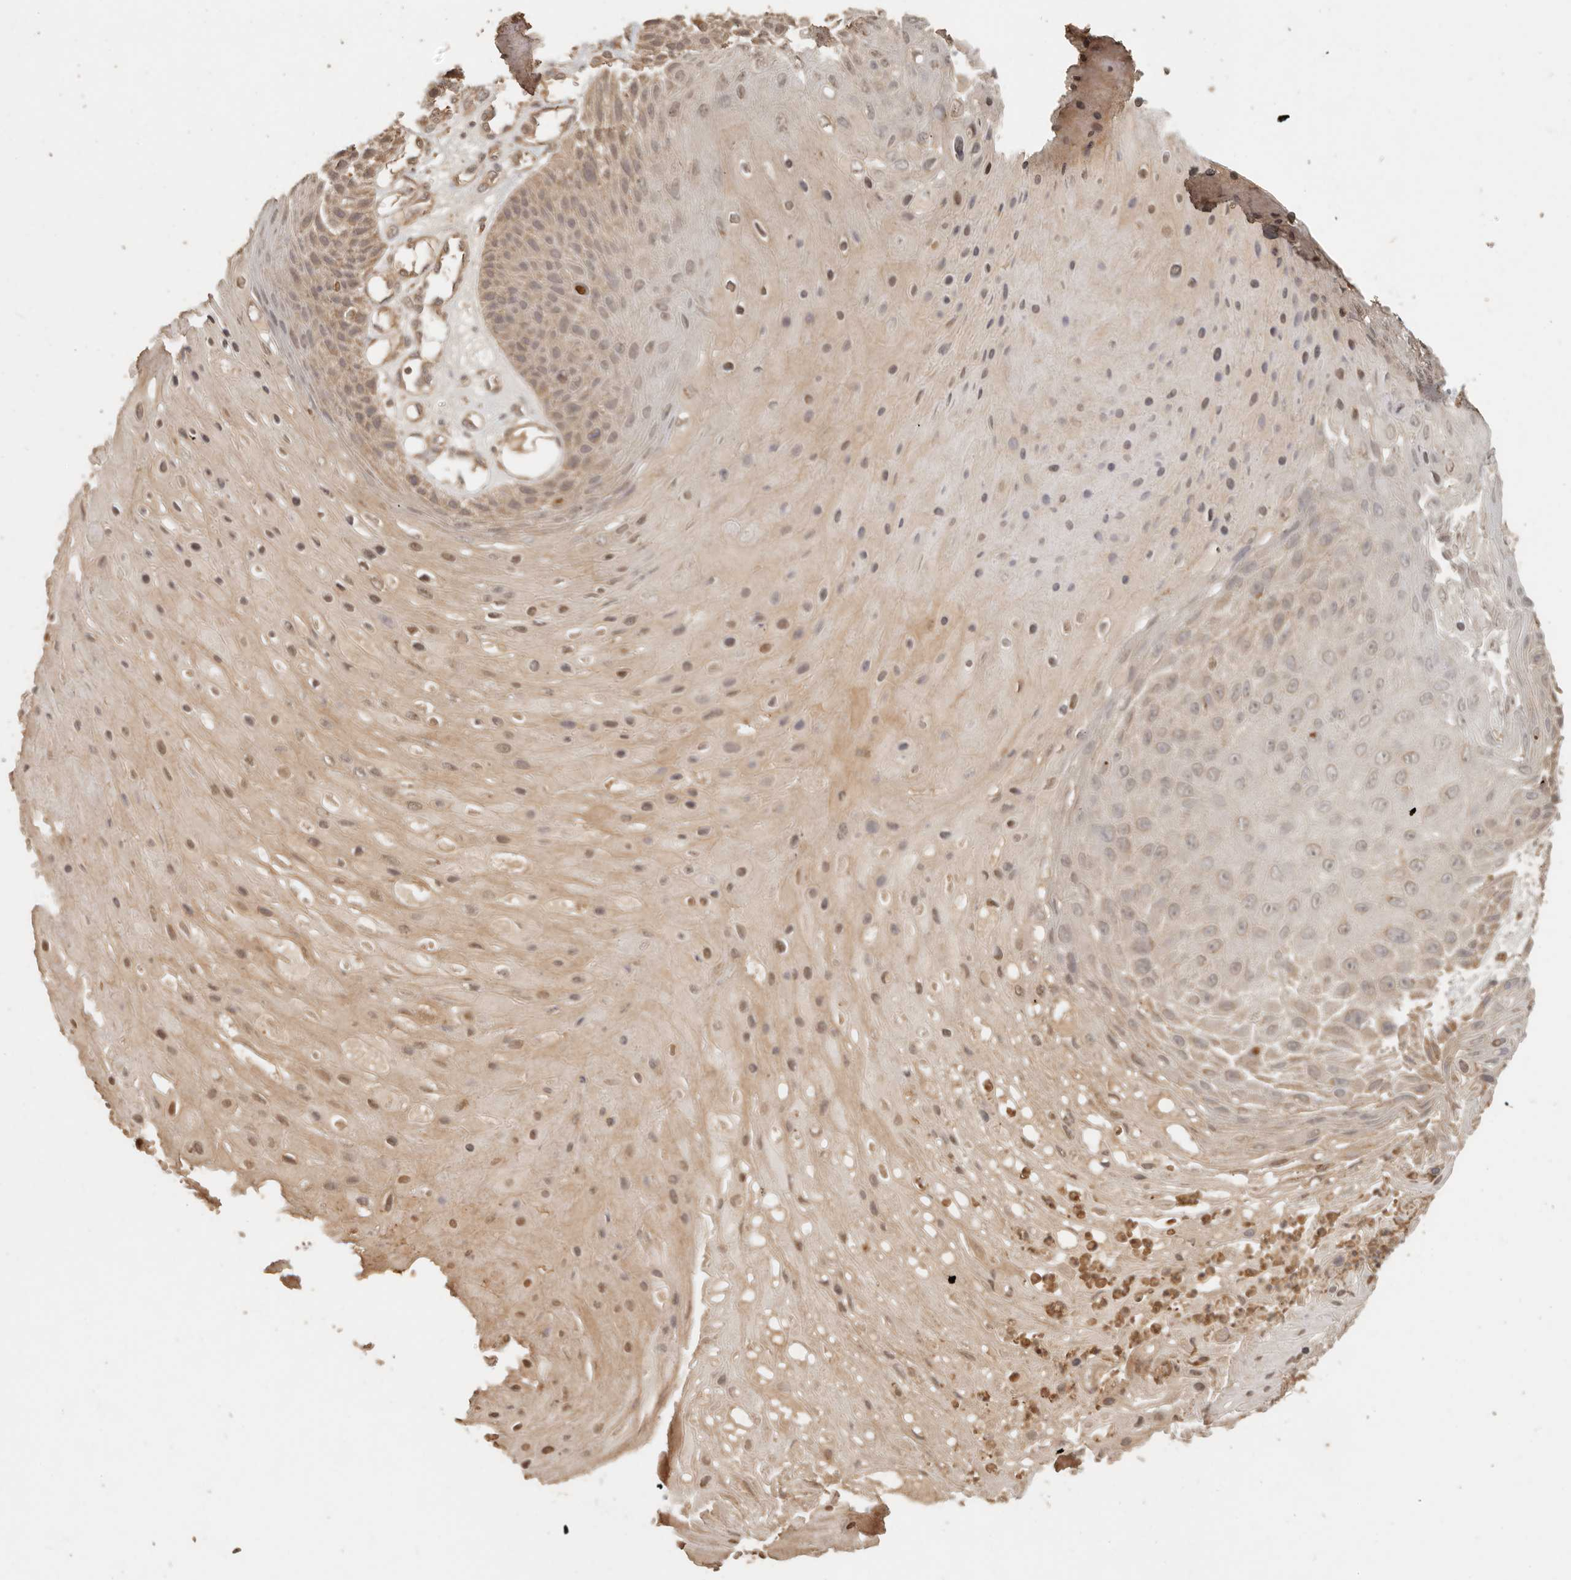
{"staining": {"intensity": "strong", "quantity": "<25%", "location": "cytoplasmic/membranous,nuclear"}, "tissue": "skin cancer", "cell_type": "Tumor cells", "image_type": "cancer", "snomed": [{"axis": "morphology", "description": "Squamous cell carcinoma, NOS"}, {"axis": "topography", "description": "Skin"}], "caption": "A photomicrograph of skin squamous cell carcinoma stained for a protein shows strong cytoplasmic/membranous and nuclear brown staining in tumor cells. Immunohistochemistry stains the protein in brown and the nuclei are stained blue.", "gene": "INTS11", "patient": {"sex": "female", "age": 88}}